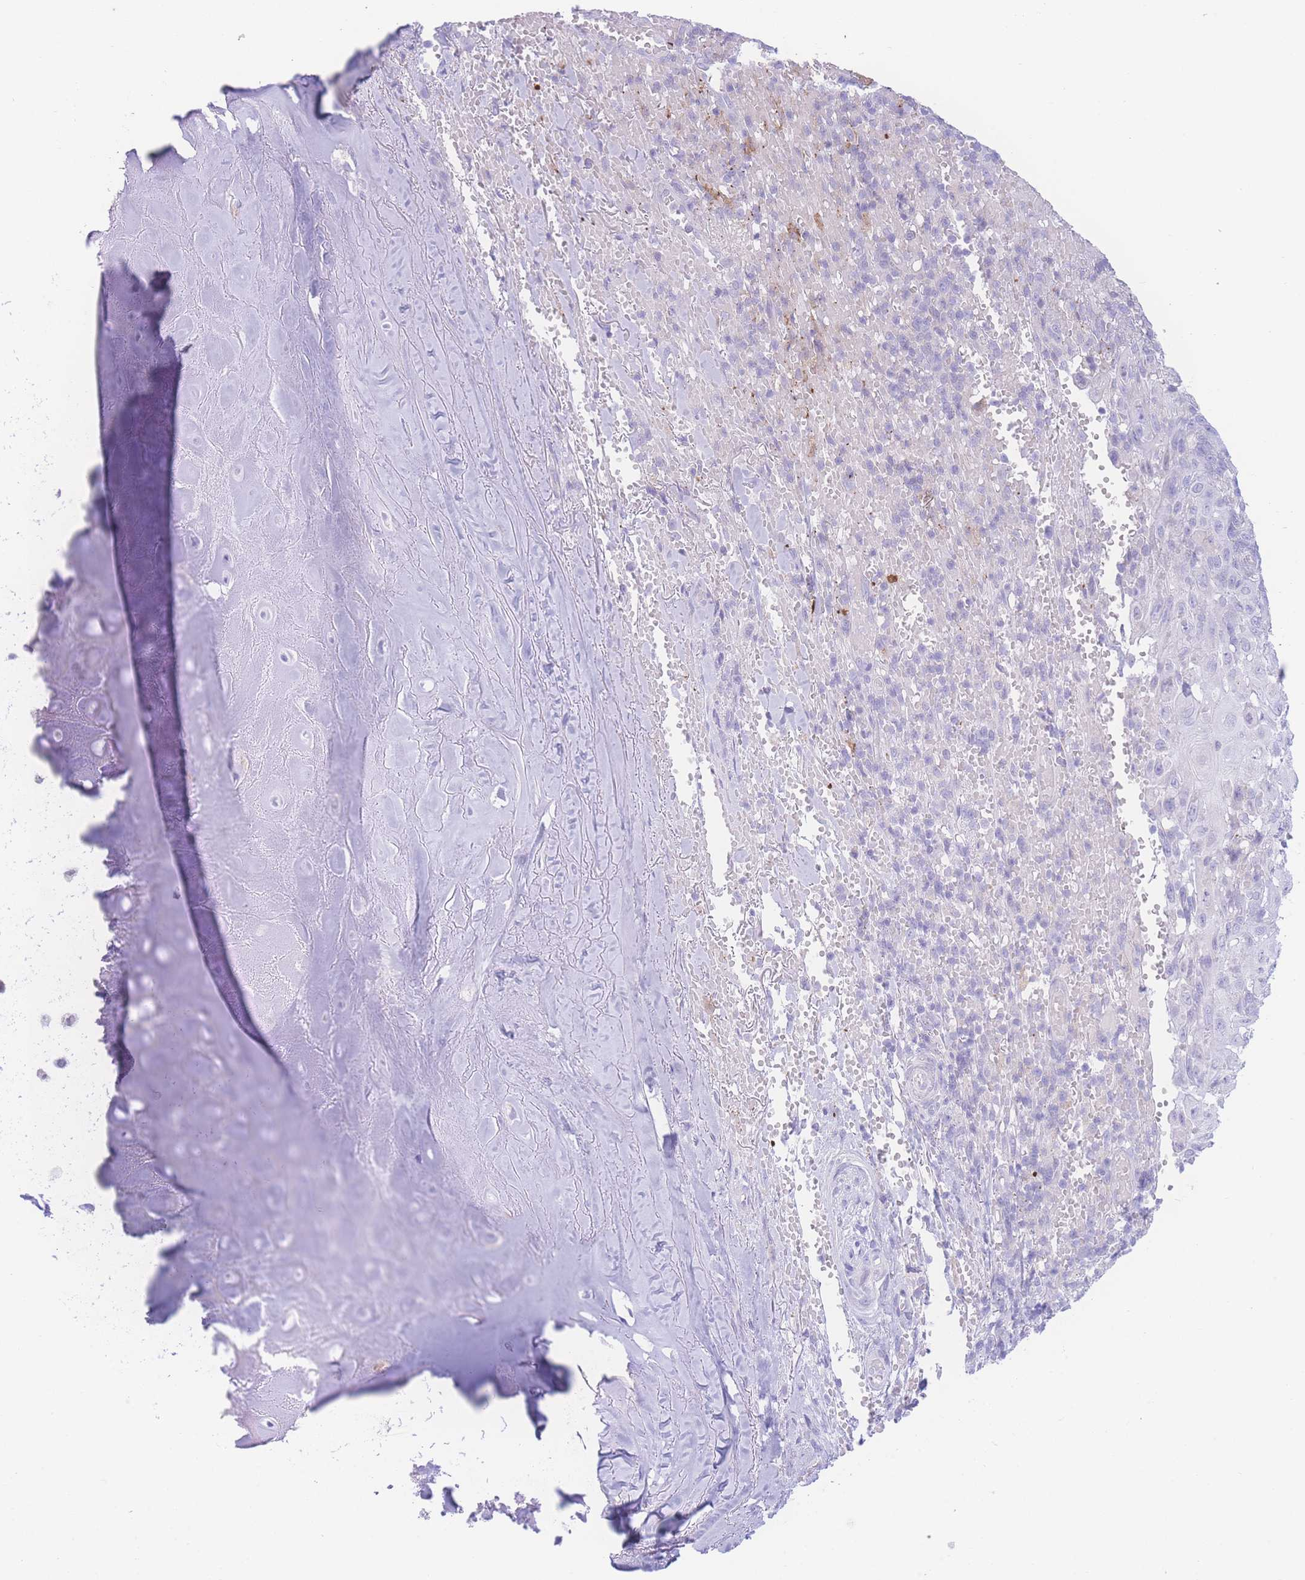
{"staining": {"intensity": "negative", "quantity": "none", "location": "none"}, "tissue": "skin cancer", "cell_type": "Tumor cells", "image_type": "cancer", "snomed": [{"axis": "morphology", "description": "Normal tissue, NOS"}, {"axis": "morphology", "description": "Squamous cell carcinoma, NOS"}, {"axis": "topography", "description": "Skin"}, {"axis": "topography", "description": "Cartilage tissue"}], "caption": "IHC micrograph of neoplastic tissue: human squamous cell carcinoma (skin) stained with DAB shows no significant protein expression in tumor cells.", "gene": "NBEAL1", "patient": {"sex": "female", "age": 79}}